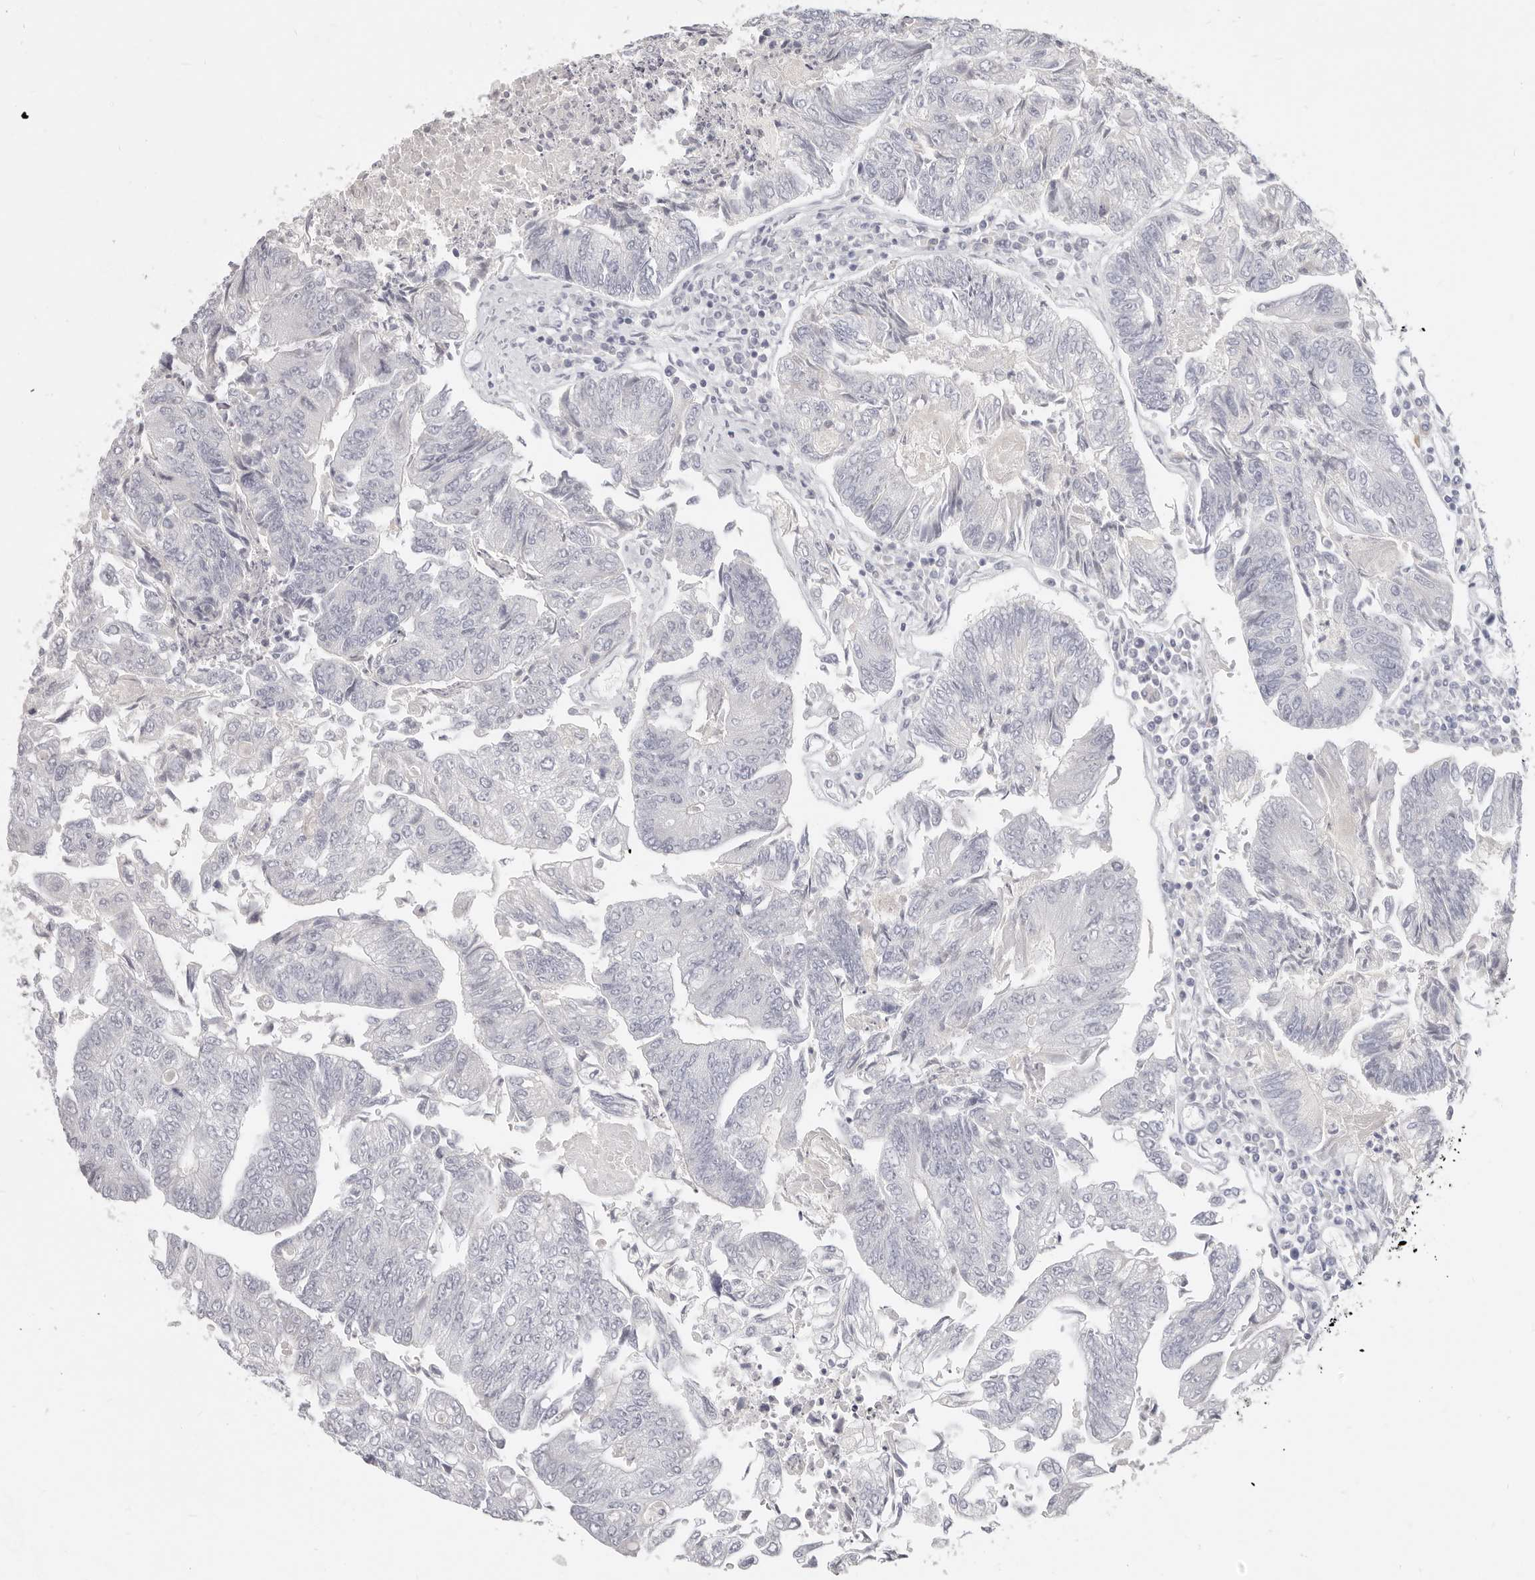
{"staining": {"intensity": "negative", "quantity": "none", "location": "none"}, "tissue": "colorectal cancer", "cell_type": "Tumor cells", "image_type": "cancer", "snomed": [{"axis": "morphology", "description": "Adenocarcinoma, NOS"}, {"axis": "topography", "description": "Colon"}], "caption": "The micrograph displays no staining of tumor cells in colorectal cancer. Nuclei are stained in blue.", "gene": "ASCL1", "patient": {"sex": "female", "age": 67}}